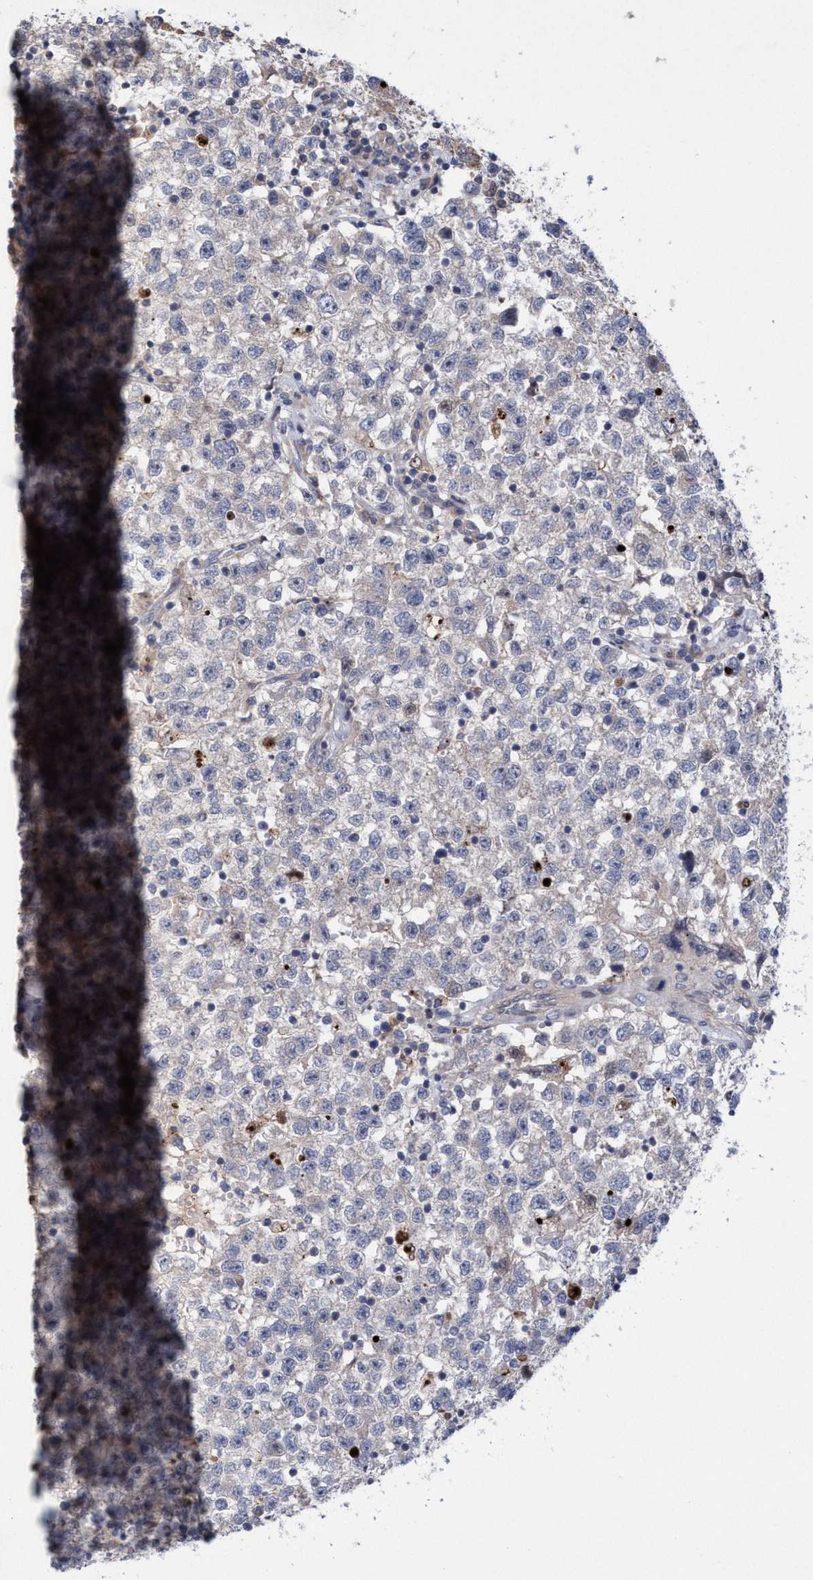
{"staining": {"intensity": "weak", "quantity": "<25%", "location": "cytoplasmic/membranous"}, "tissue": "testis cancer", "cell_type": "Tumor cells", "image_type": "cancer", "snomed": [{"axis": "morphology", "description": "Seminoma, NOS"}, {"axis": "topography", "description": "Testis"}], "caption": "Testis seminoma was stained to show a protein in brown. There is no significant staining in tumor cells.", "gene": "P2RY14", "patient": {"sex": "male", "age": 22}}